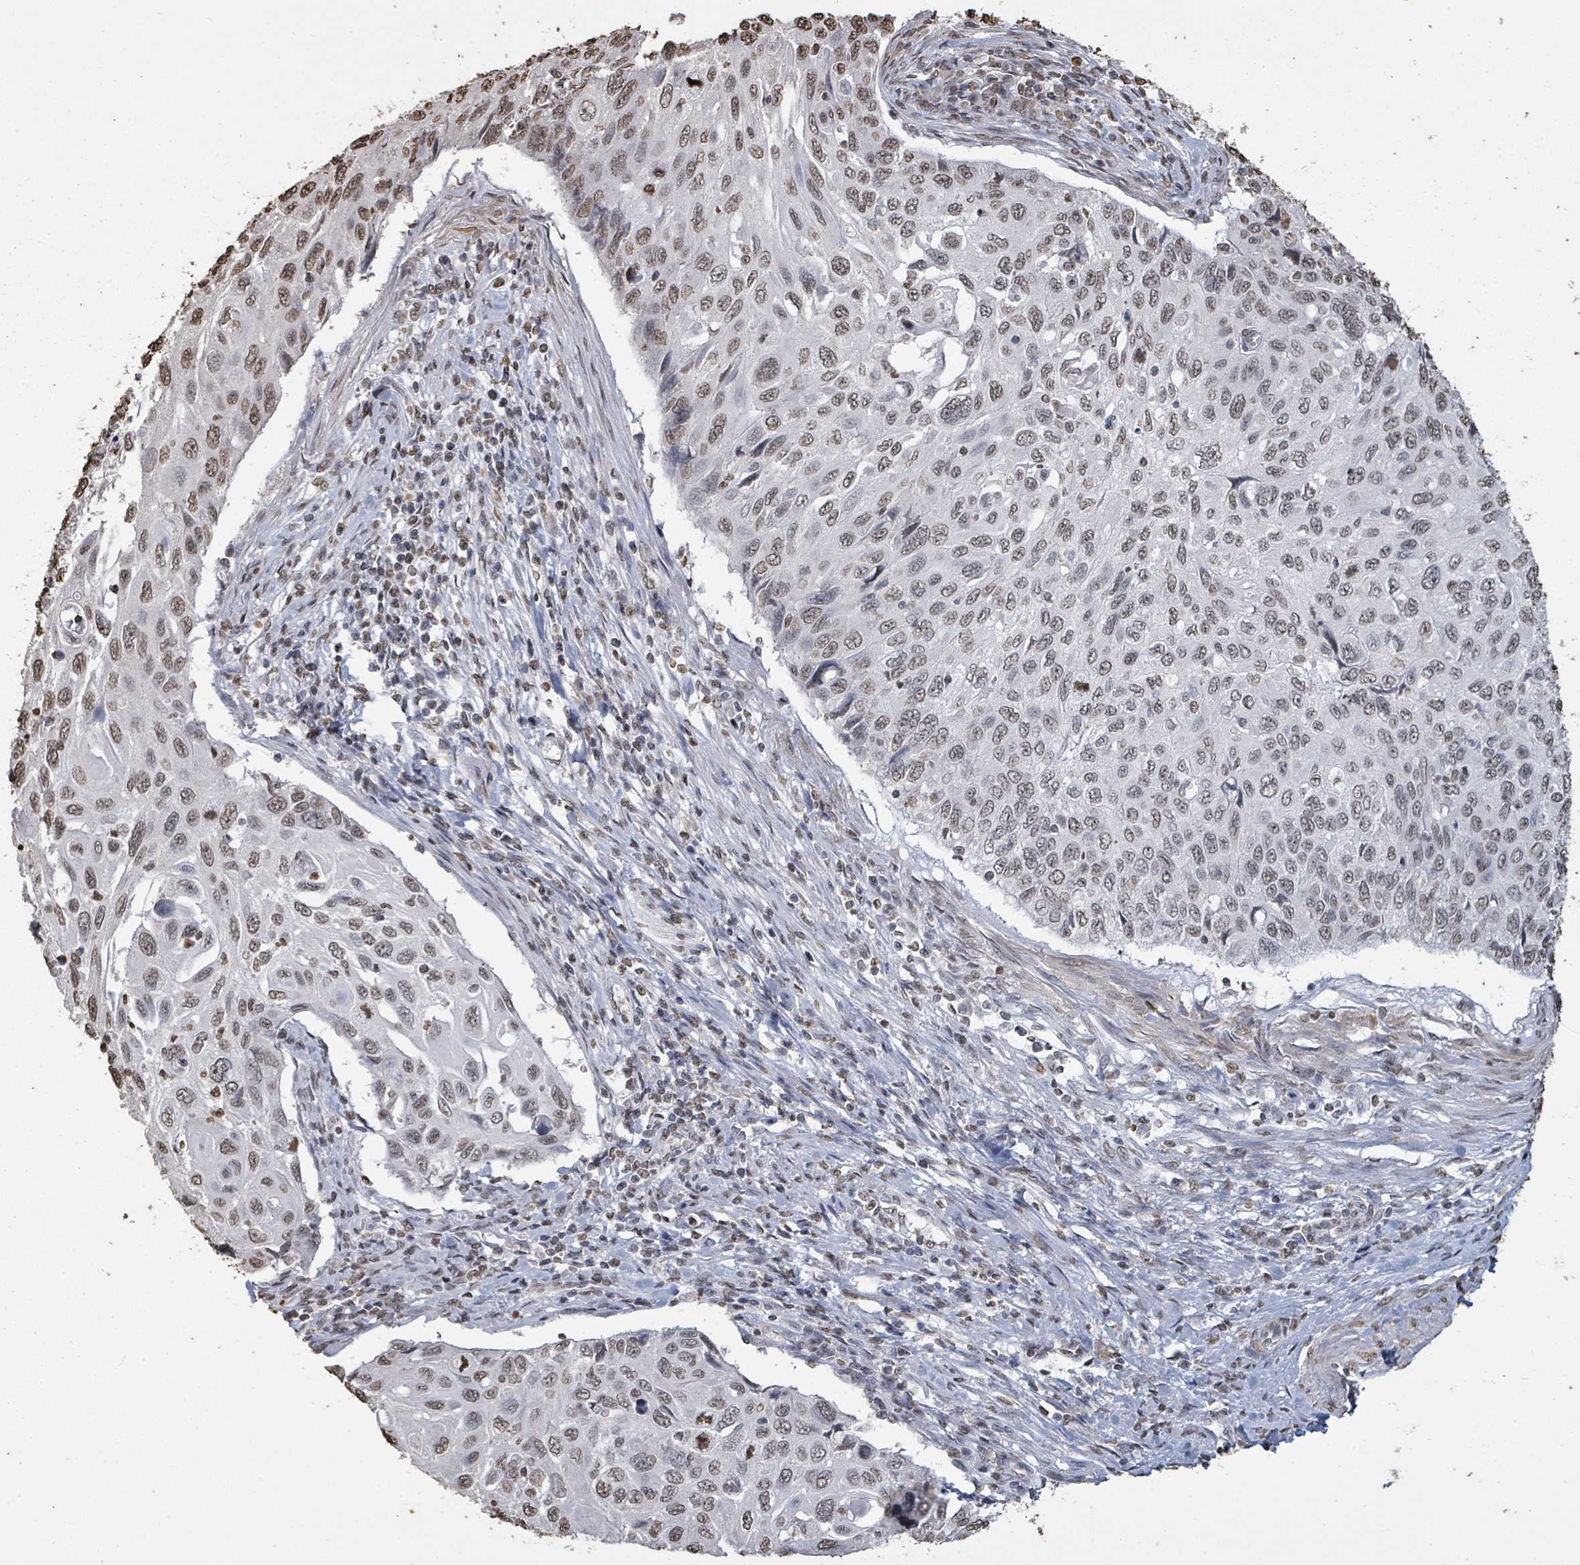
{"staining": {"intensity": "moderate", "quantity": ">75%", "location": "nuclear"}, "tissue": "cervical cancer", "cell_type": "Tumor cells", "image_type": "cancer", "snomed": [{"axis": "morphology", "description": "Squamous cell carcinoma, NOS"}, {"axis": "topography", "description": "Cervix"}], "caption": "Immunohistochemical staining of cervical cancer (squamous cell carcinoma) demonstrates medium levels of moderate nuclear positivity in approximately >75% of tumor cells.", "gene": "MRPS12", "patient": {"sex": "female", "age": 70}}